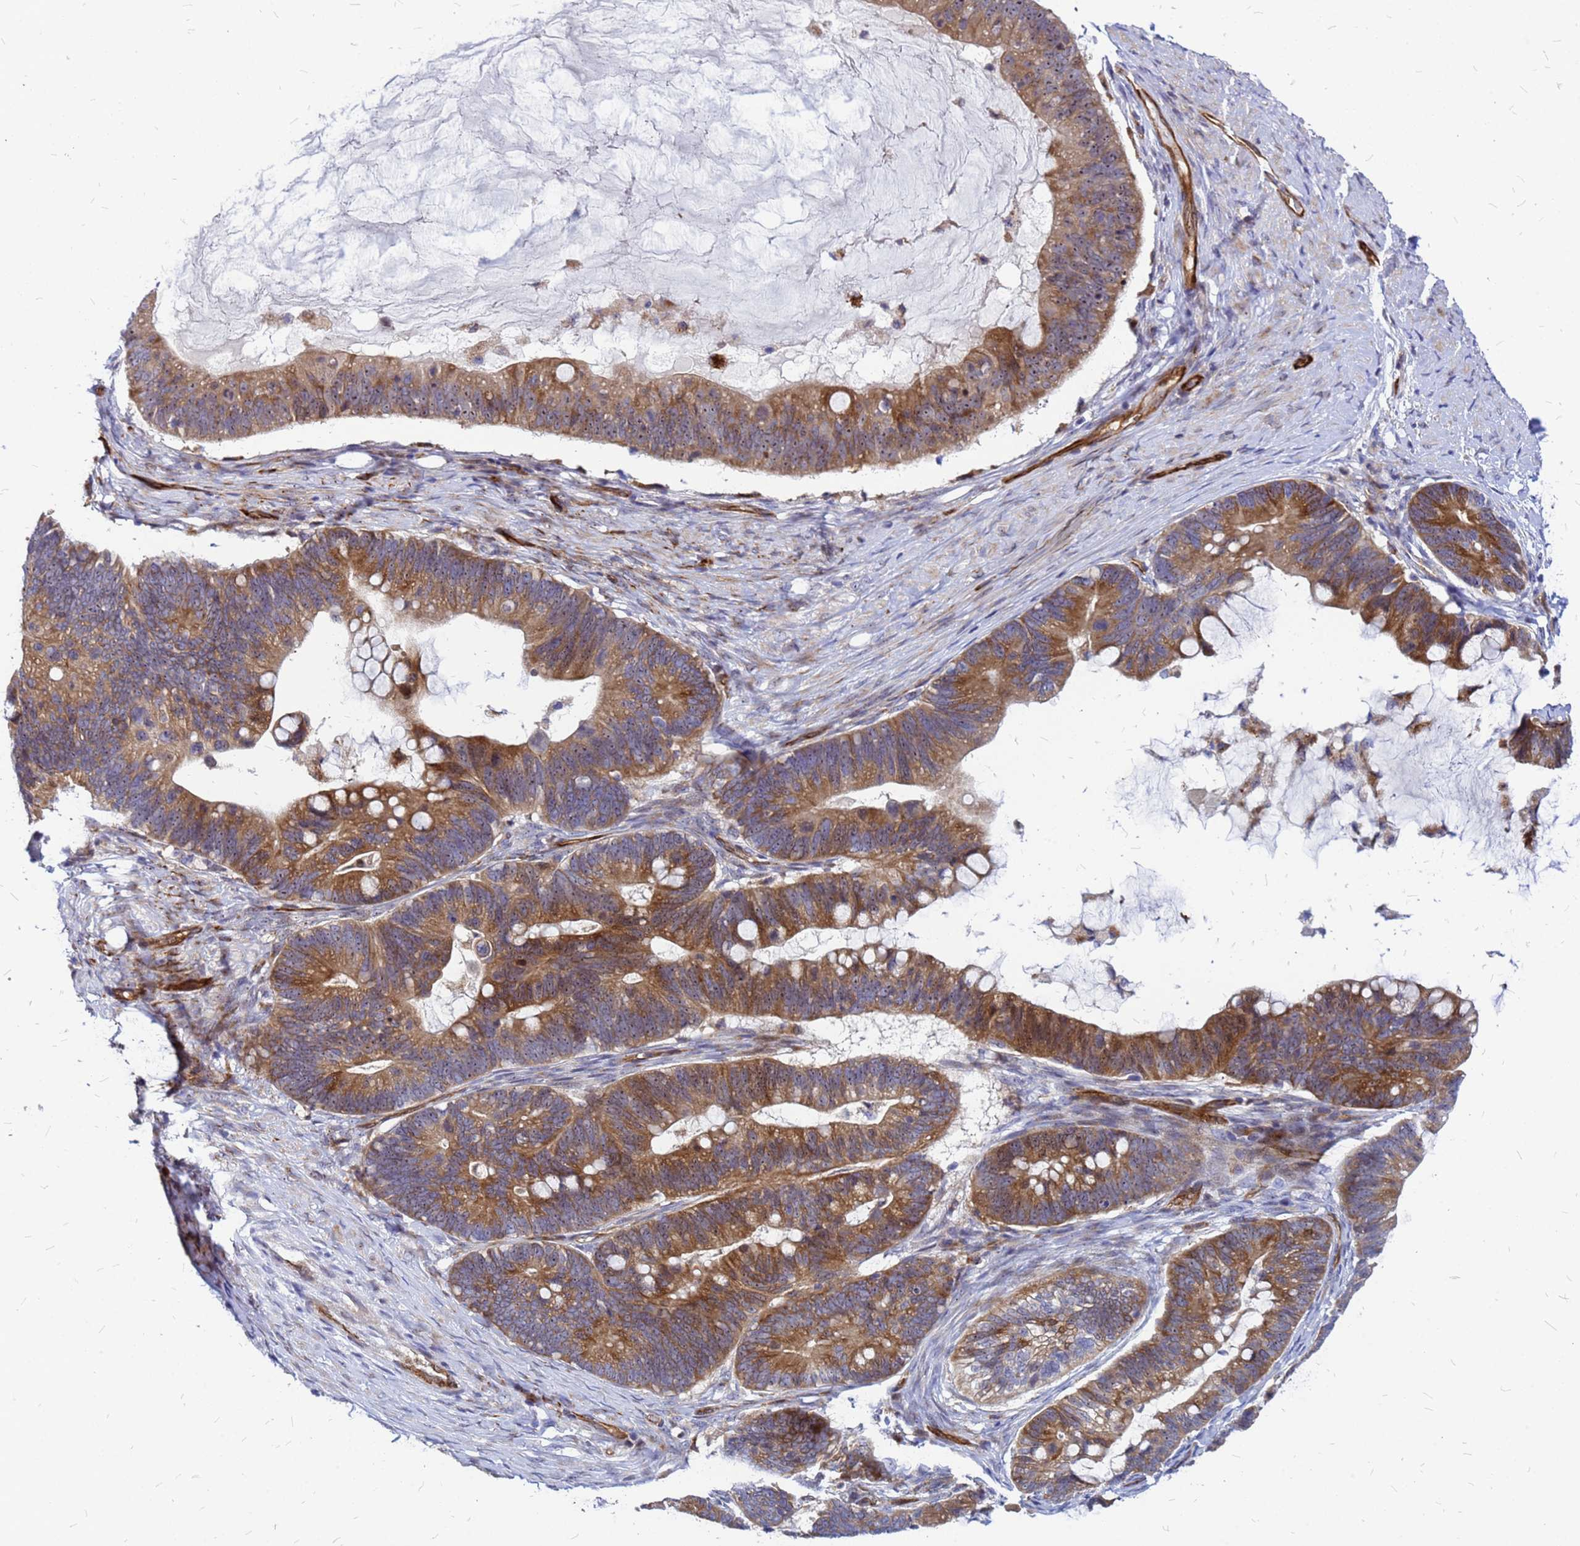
{"staining": {"intensity": "strong", "quantity": ">75%", "location": "cytoplasmic/membranous"}, "tissue": "ovarian cancer", "cell_type": "Tumor cells", "image_type": "cancer", "snomed": [{"axis": "morphology", "description": "Cystadenocarcinoma, mucinous, NOS"}, {"axis": "topography", "description": "Ovary"}], "caption": "Protein expression analysis of human ovarian mucinous cystadenocarcinoma reveals strong cytoplasmic/membranous staining in approximately >75% of tumor cells. Immunohistochemistry stains the protein in brown and the nuclei are stained blue.", "gene": "NOSTRIN", "patient": {"sex": "female", "age": 61}}